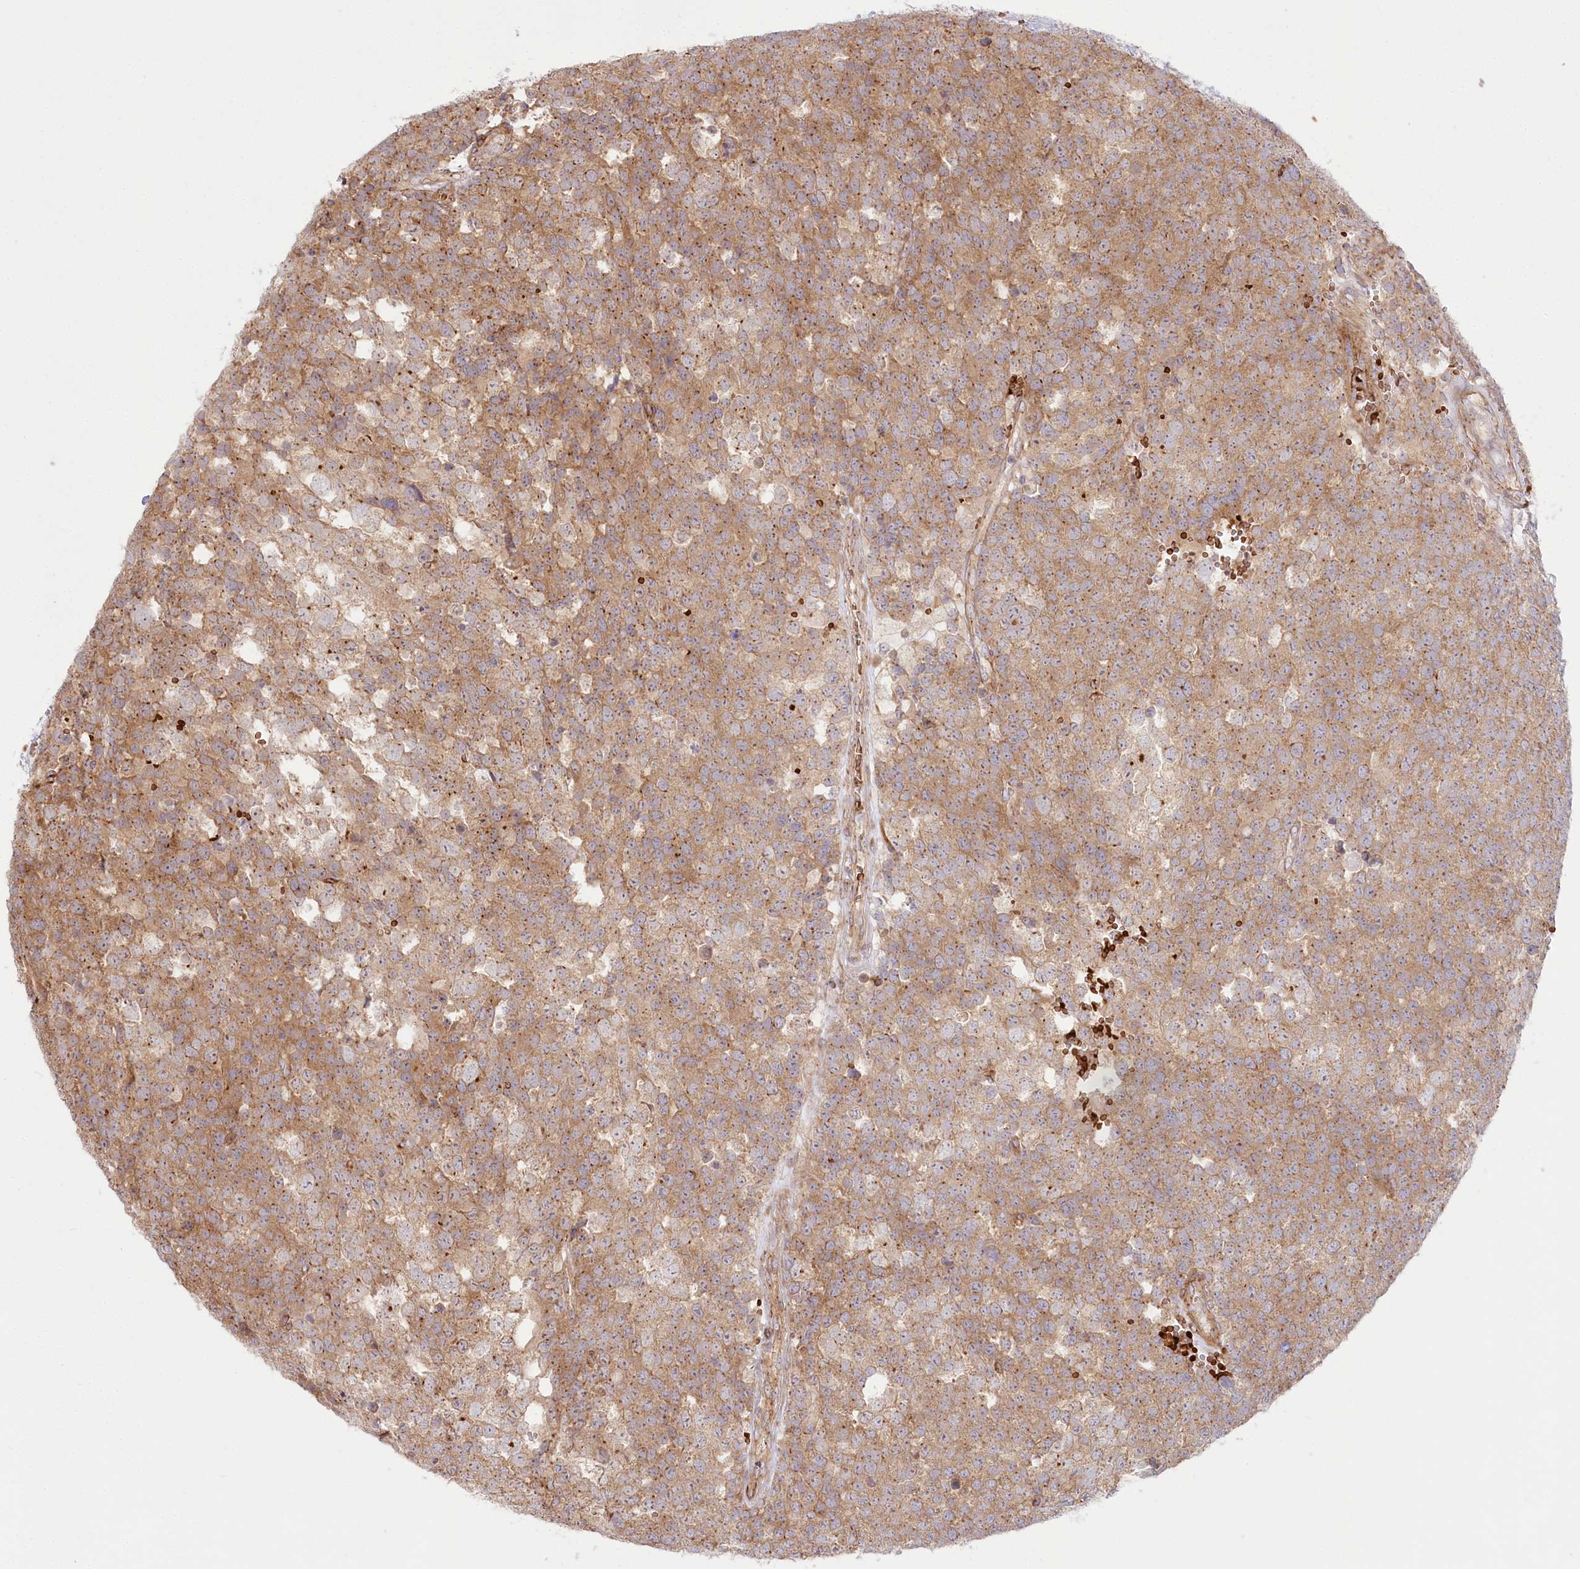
{"staining": {"intensity": "moderate", "quantity": ">75%", "location": "cytoplasmic/membranous"}, "tissue": "testis cancer", "cell_type": "Tumor cells", "image_type": "cancer", "snomed": [{"axis": "morphology", "description": "Seminoma, NOS"}, {"axis": "topography", "description": "Testis"}], "caption": "About >75% of tumor cells in human testis seminoma demonstrate moderate cytoplasmic/membranous protein staining as visualized by brown immunohistochemical staining.", "gene": "COMMD3", "patient": {"sex": "male", "age": 71}}